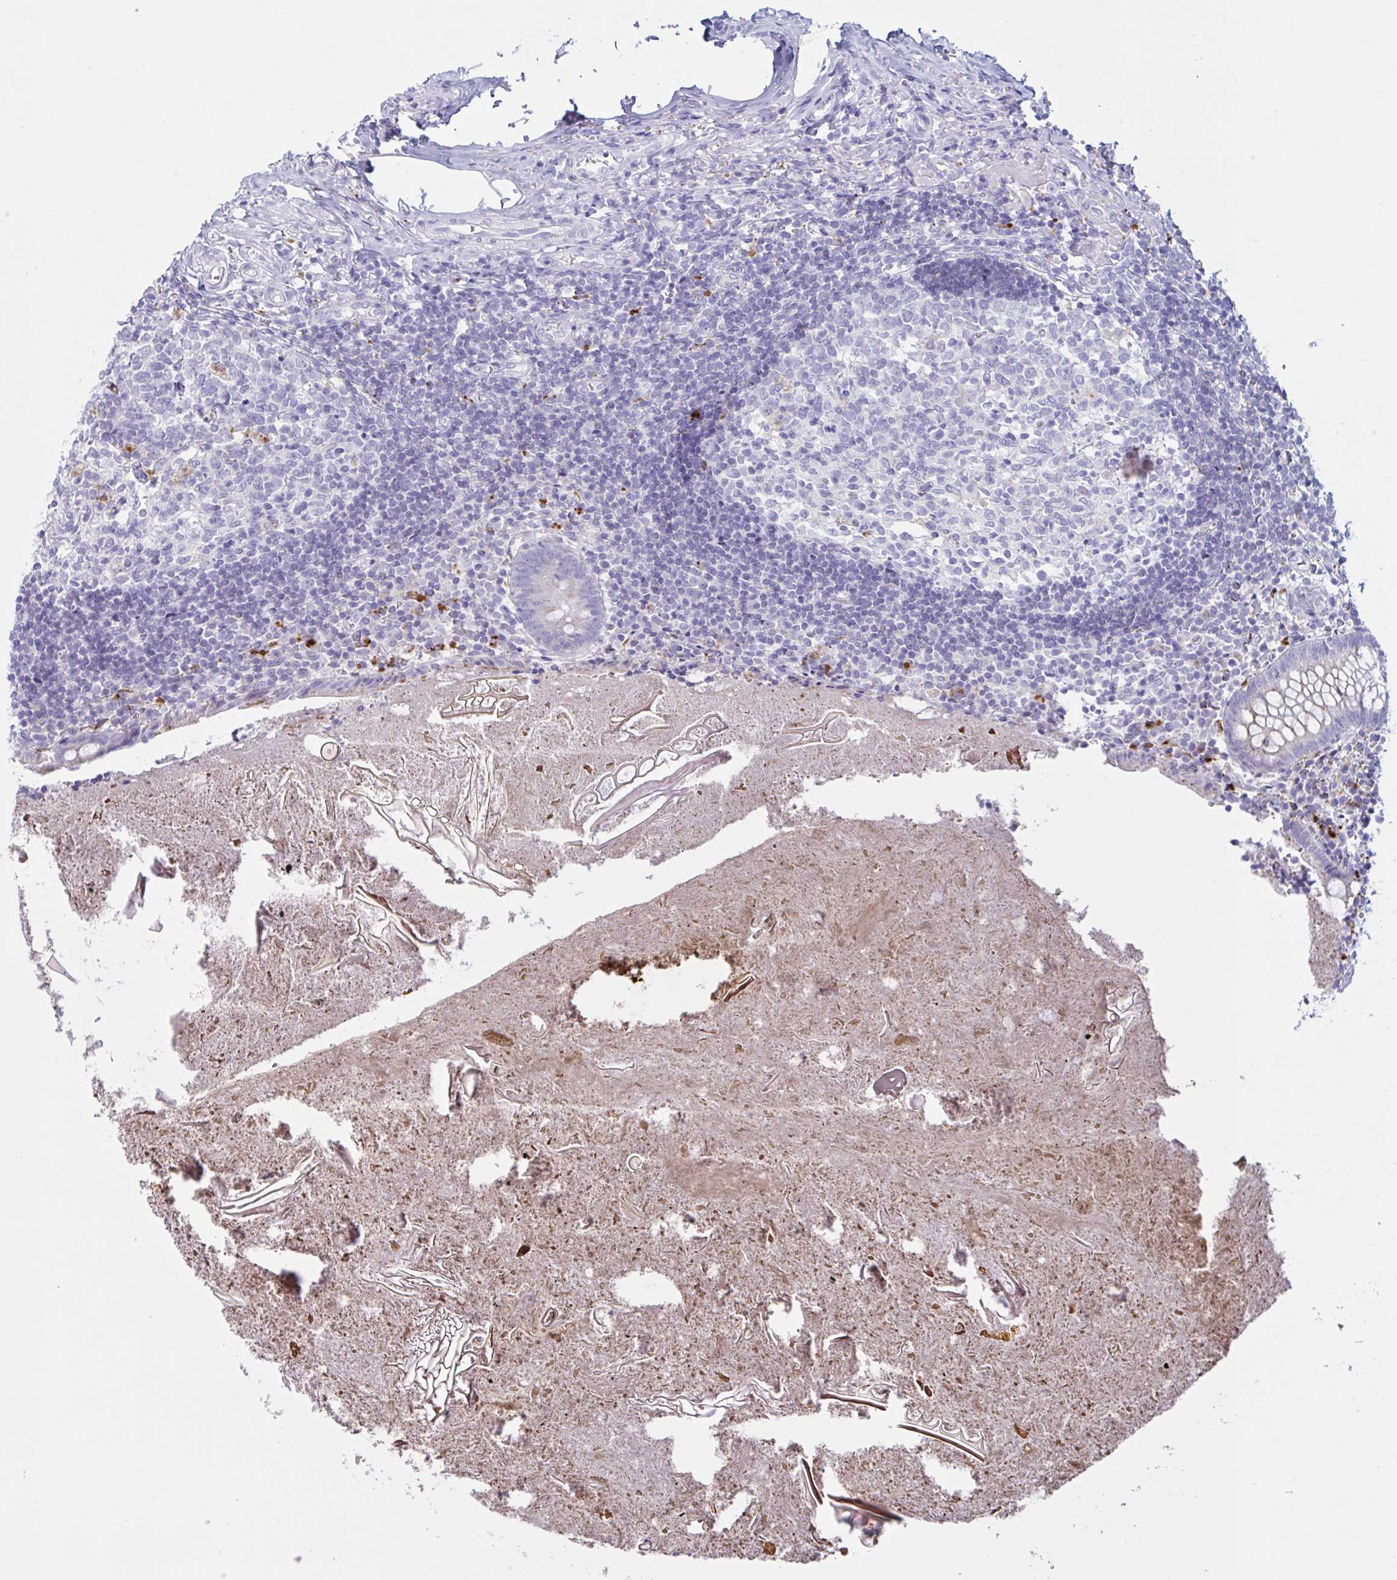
{"staining": {"intensity": "moderate", "quantity": "<25%", "location": "cytoplasmic/membranous"}, "tissue": "appendix", "cell_type": "Glandular cells", "image_type": "normal", "snomed": [{"axis": "morphology", "description": "Normal tissue, NOS"}, {"axis": "topography", "description": "Appendix"}], "caption": "High-power microscopy captured an IHC image of benign appendix, revealing moderate cytoplasmic/membranous positivity in about <25% of glandular cells. (DAB (3,3'-diaminobenzidine) IHC, brown staining for protein, blue staining for nuclei).", "gene": "XCL1", "patient": {"sex": "female", "age": 17}}